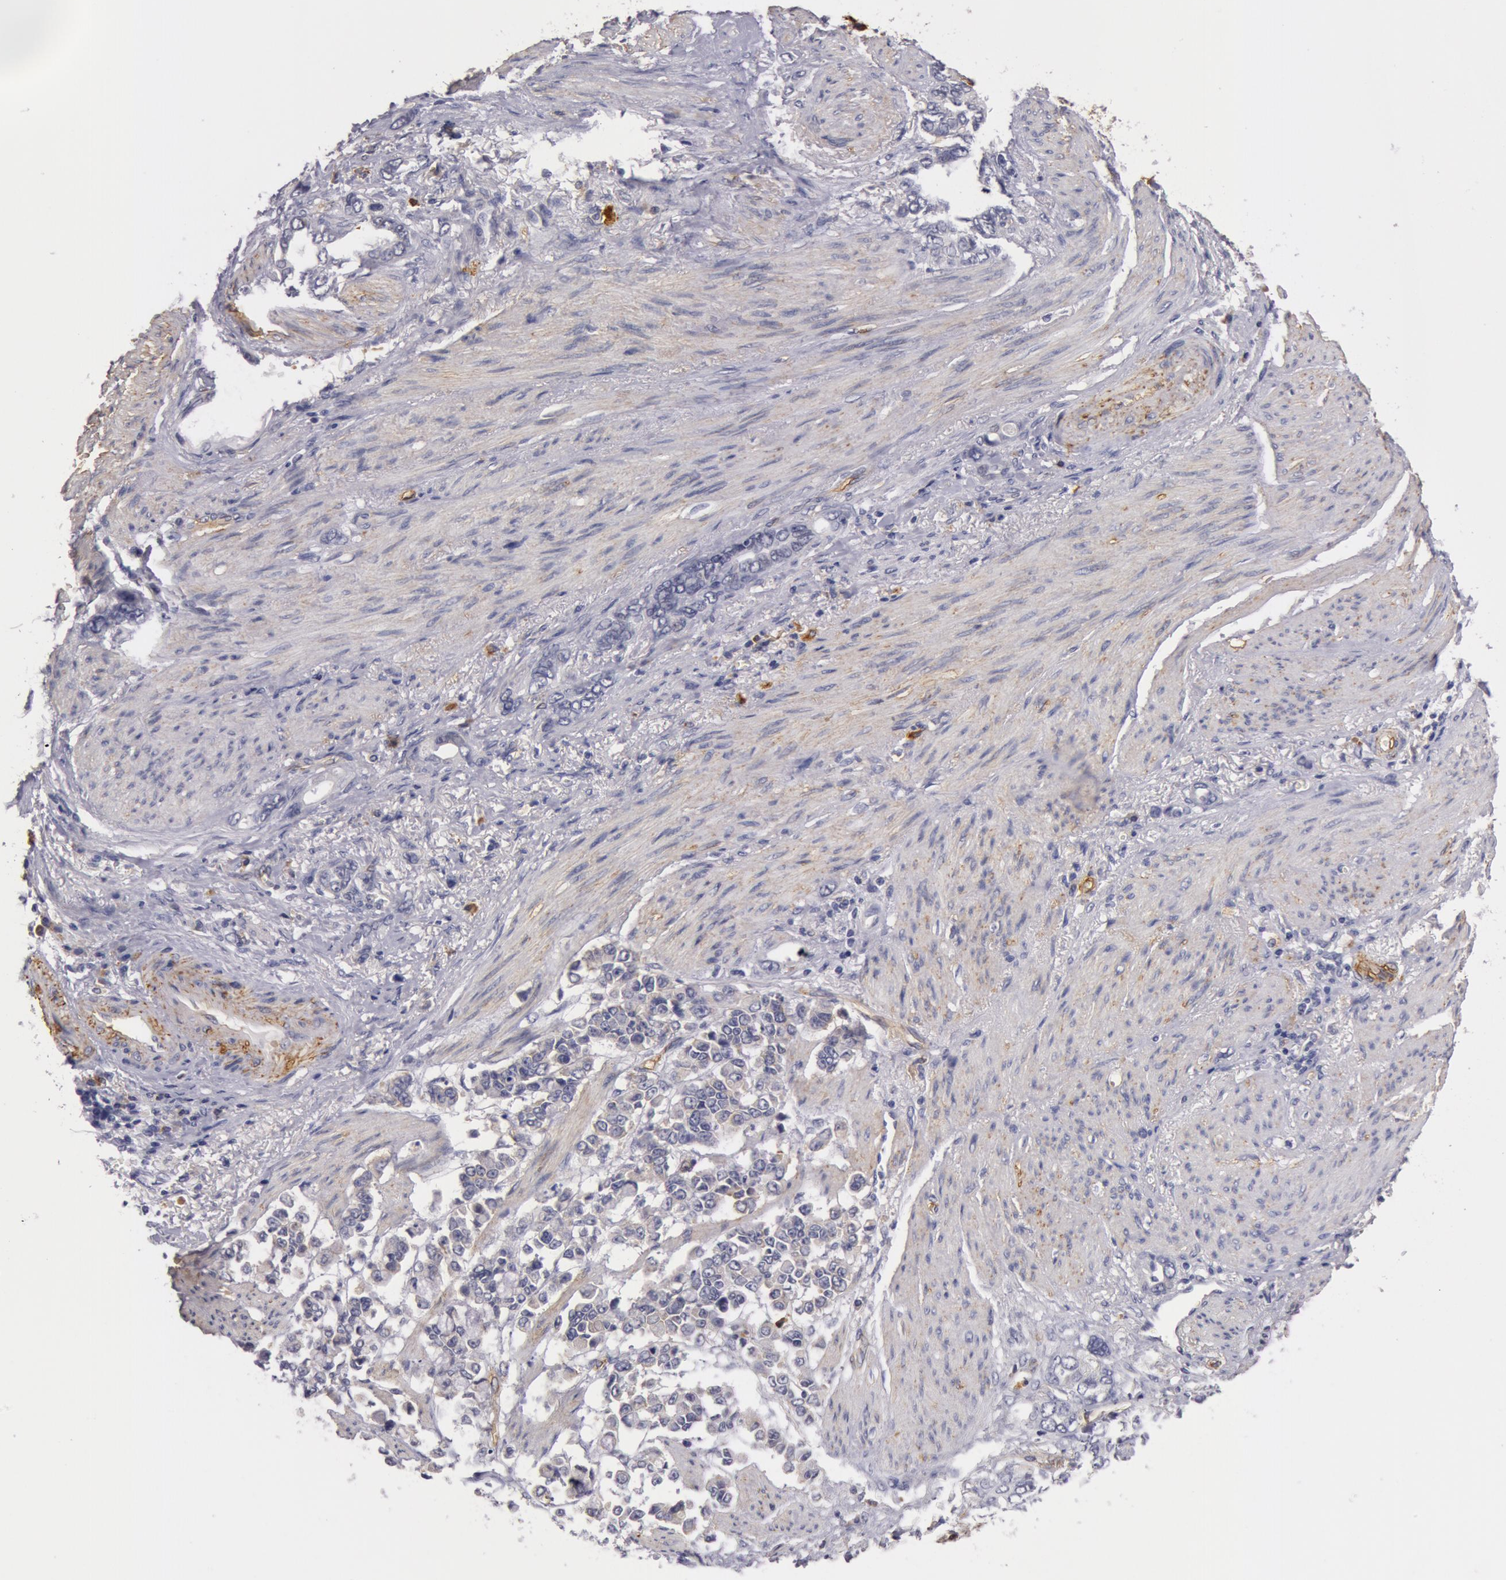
{"staining": {"intensity": "negative", "quantity": "none", "location": "none"}, "tissue": "stomach cancer", "cell_type": "Tumor cells", "image_type": "cancer", "snomed": [{"axis": "morphology", "description": "Adenocarcinoma, NOS"}, {"axis": "topography", "description": "Stomach"}], "caption": "An image of human stomach cancer (adenocarcinoma) is negative for staining in tumor cells.", "gene": "IL23A", "patient": {"sex": "male", "age": 78}}